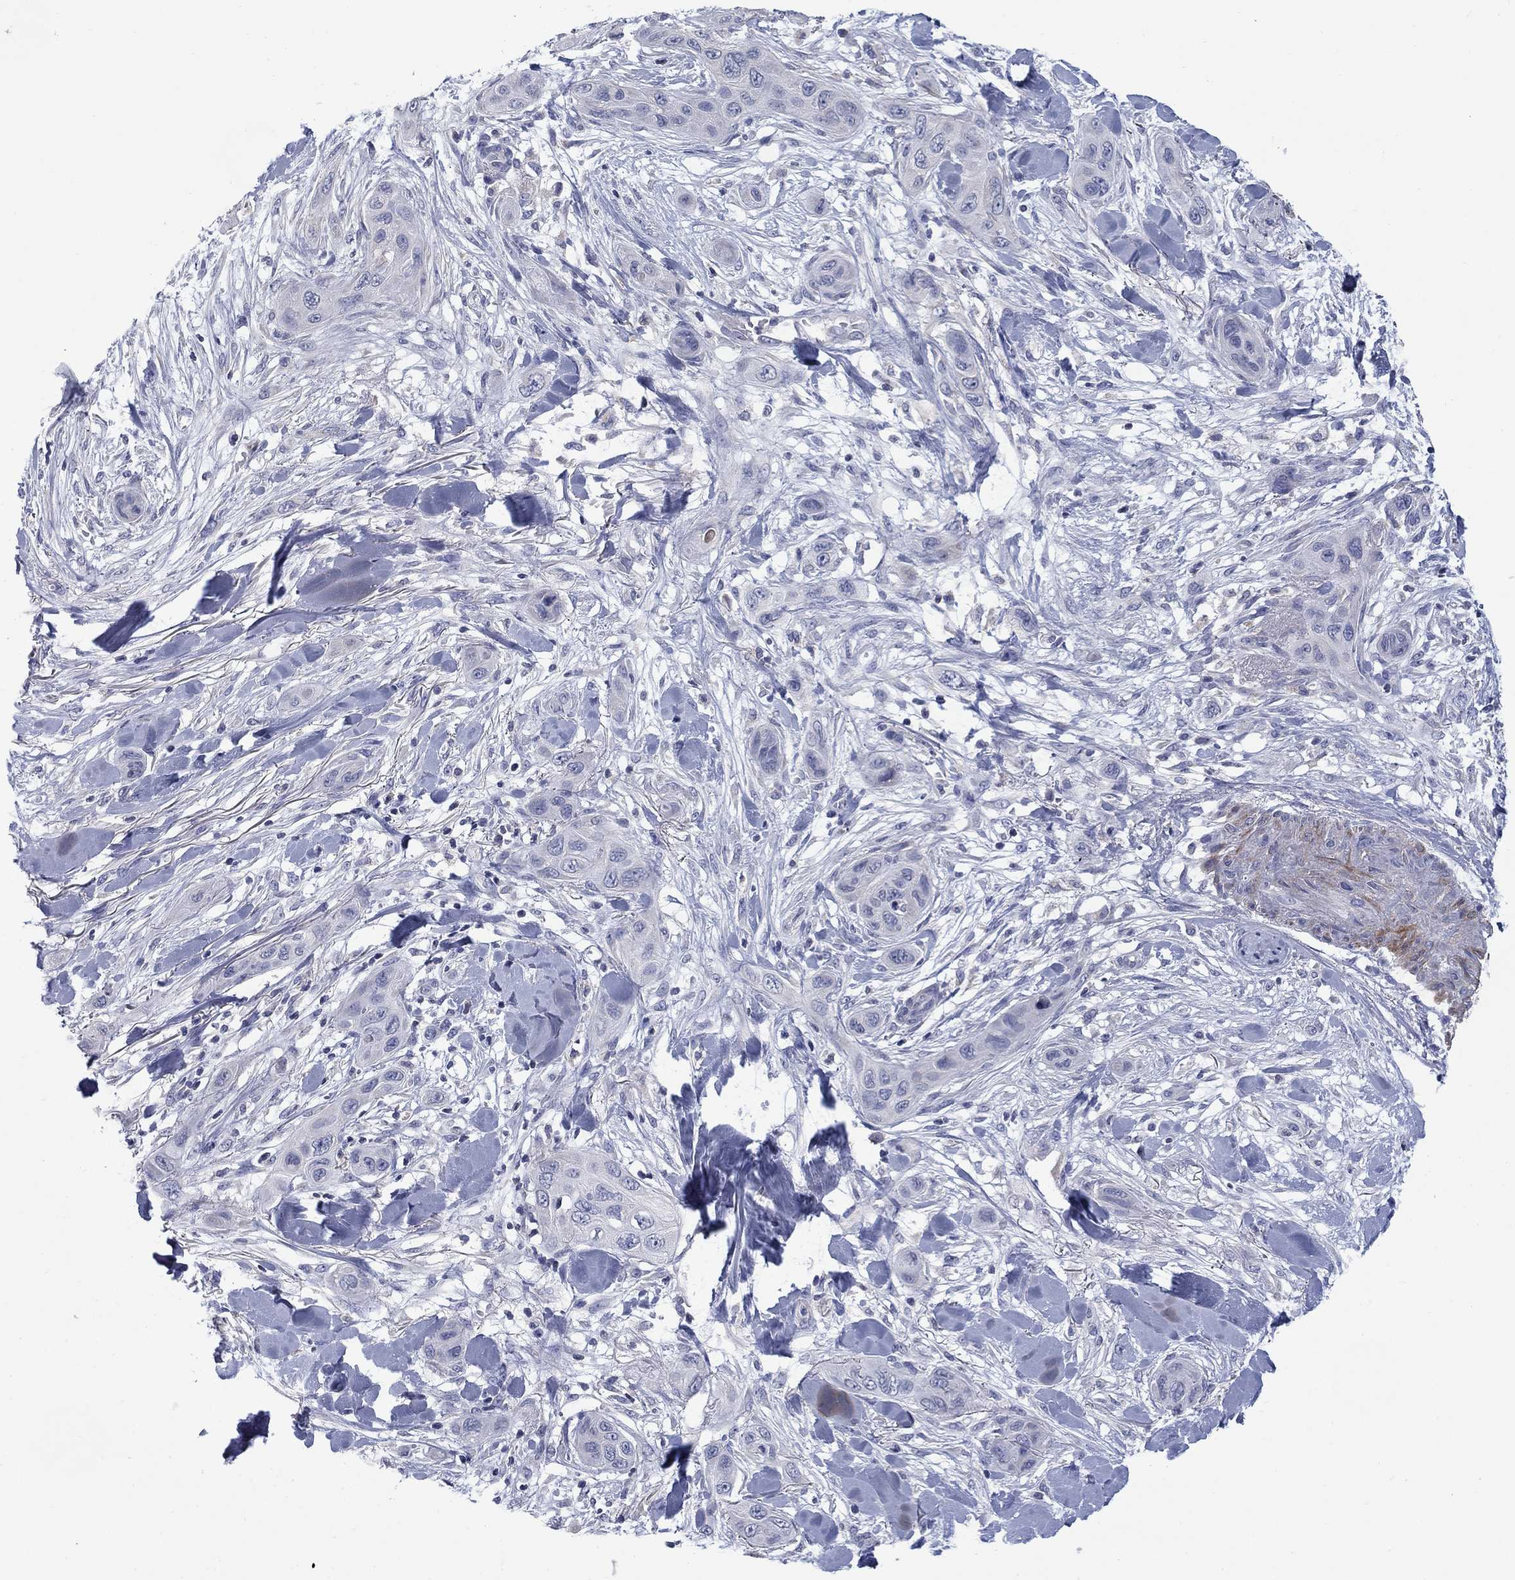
{"staining": {"intensity": "negative", "quantity": "none", "location": "none"}, "tissue": "skin cancer", "cell_type": "Tumor cells", "image_type": "cancer", "snomed": [{"axis": "morphology", "description": "Squamous cell carcinoma, NOS"}, {"axis": "topography", "description": "Skin"}], "caption": "Skin cancer (squamous cell carcinoma) was stained to show a protein in brown. There is no significant staining in tumor cells. The staining is performed using DAB brown chromogen with nuclei counter-stained in using hematoxylin.", "gene": "FRK", "patient": {"sex": "male", "age": 78}}